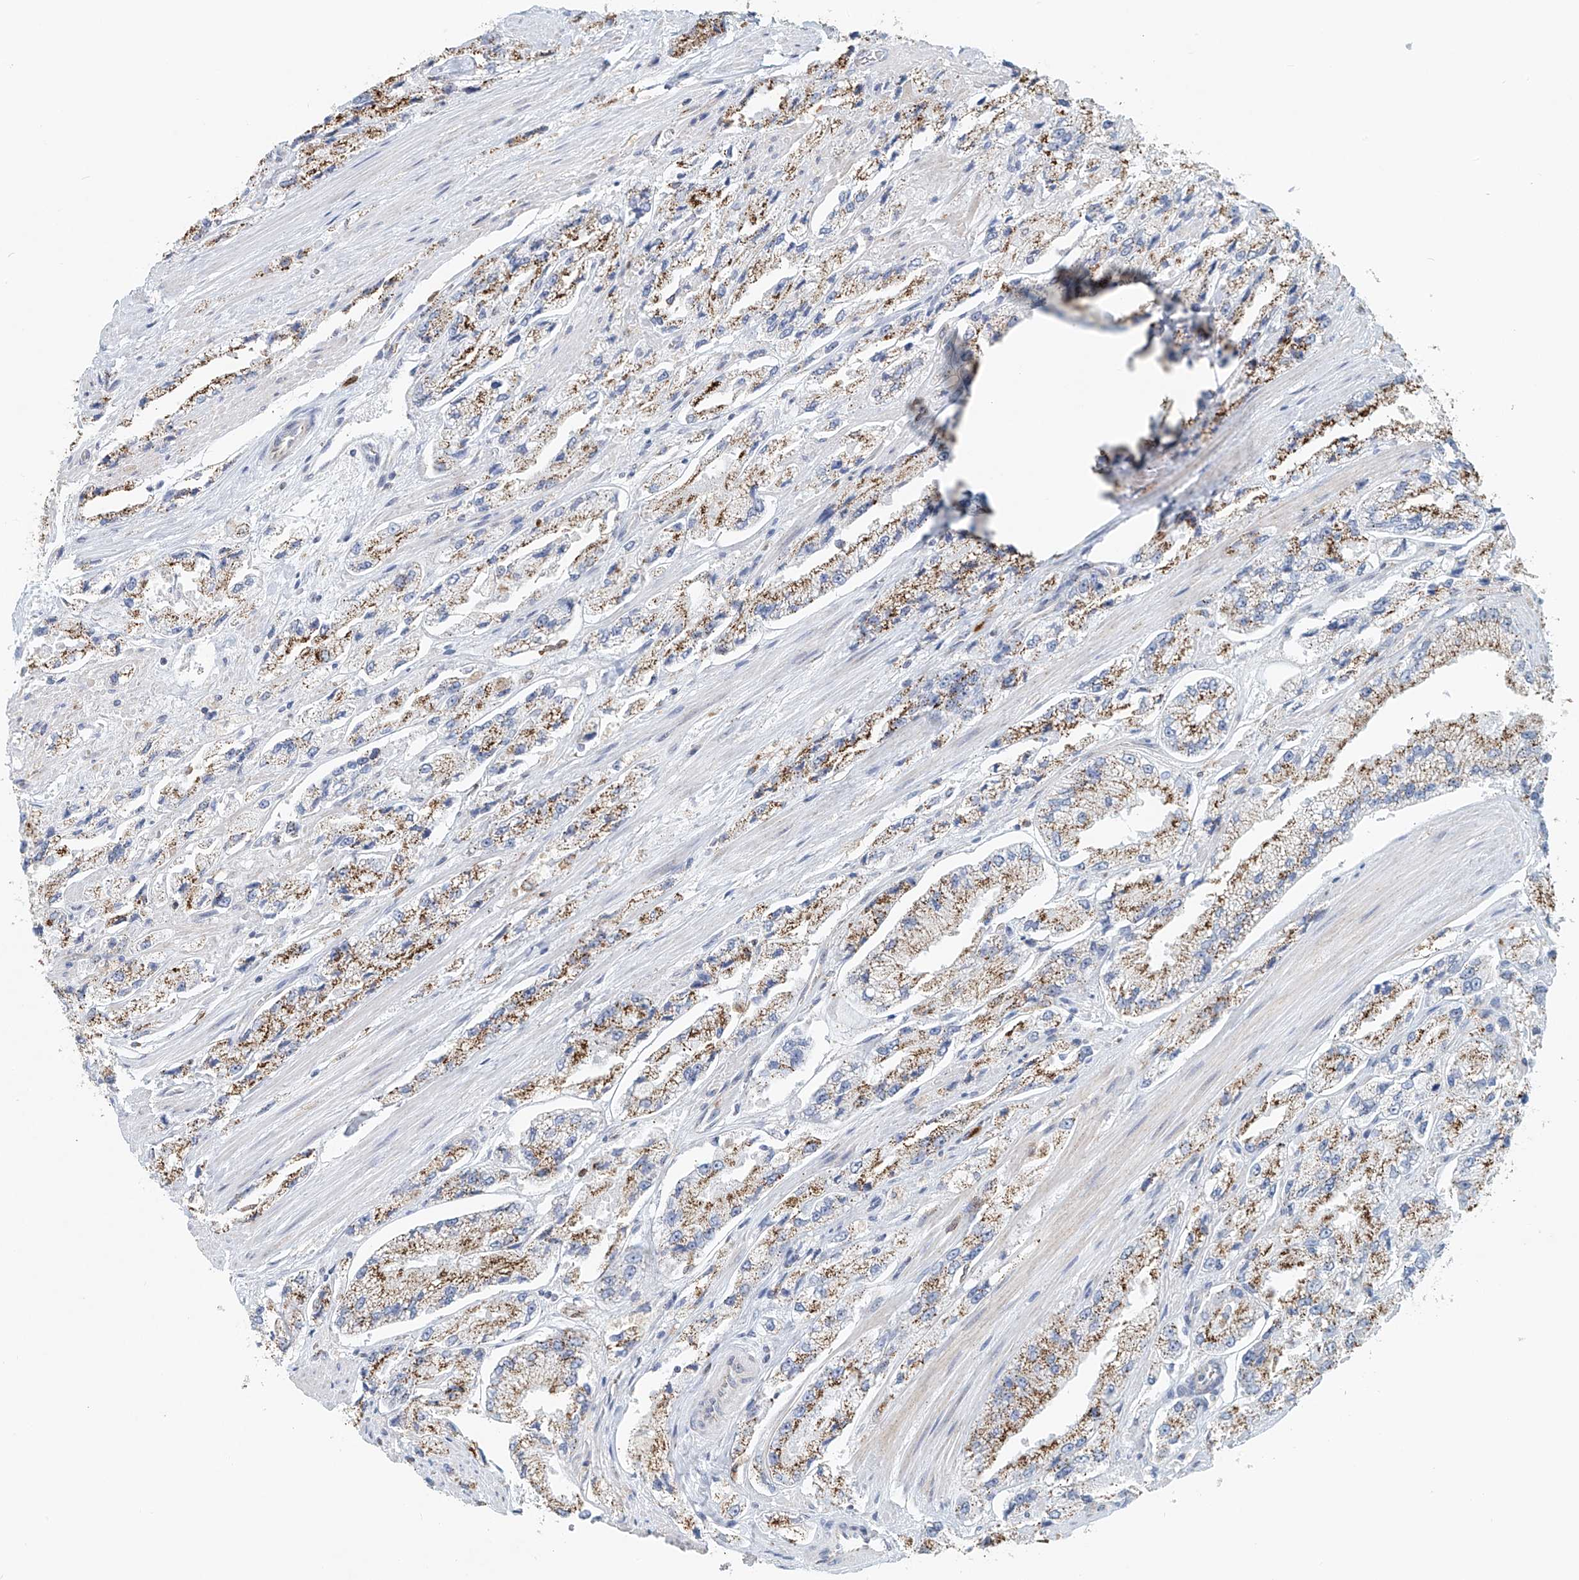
{"staining": {"intensity": "moderate", "quantity": ">75%", "location": "cytoplasmic/membranous"}, "tissue": "prostate cancer", "cell_type": "Tumor cells", "image_type": "cancer", "snomed": [{"axis": "morphology", "description": "Adenocarcinoma, High grade"}, {"axis": "topography", "description": "Prostate"}], "caption": "Immunohistochemistry (IHC) of human prostate high-grade adenocarcinoma demonstrates medium levels of moderate cytoplasmic/membranous positivity in approximately >75% of tumor cells.", "gene": "PTPRA", "patient": {"sex": "male", "age": 58}}